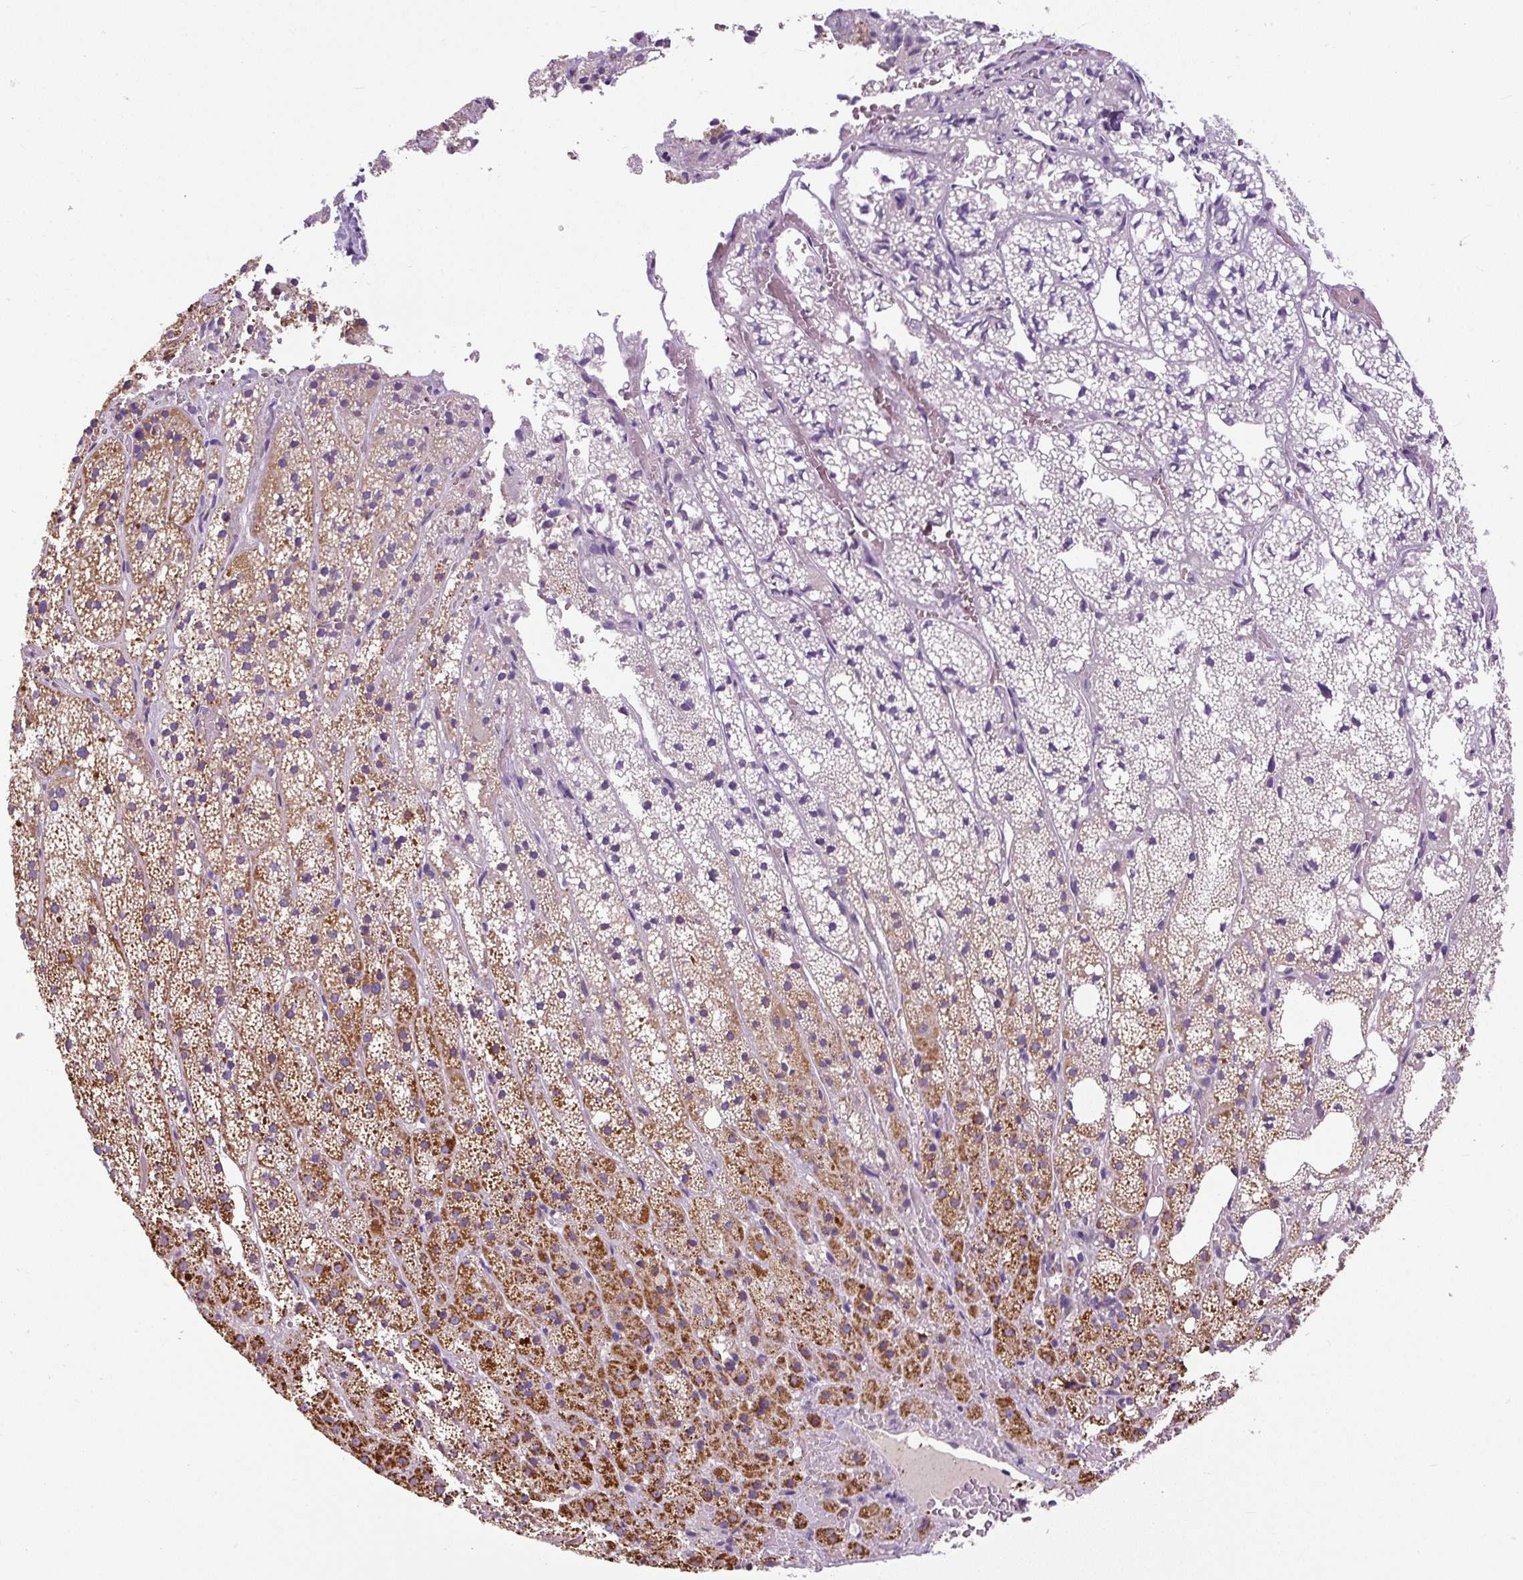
{"staining": {"intensity": "moderate", "quantity": "25%-75%", "location": "cytoplasmic/membranous"}, "tissue": "adrenal gland", "cell_type": "Glandular cells", "image_type": "normal", "snomed": [{"axis": "morphology", "description": "Normal tissue, NOS"}, {"axis": "topography", "description": "Adrenal gland"}], "caption": "High-power microscopy captured an IHC image of unremarkable adrenal gland, revealing moderate cytoplasmic/membranous staining in approximately 25%-75% of glandular cells. The staining is performed using DAB (3,3'-diaminobenzidine) brown chromogen to label protein expression. The nuclei are counter-stained blue using hematoxylin.", "gene": "TM2D3", "patient": {"sex": "male", "age": 53}}